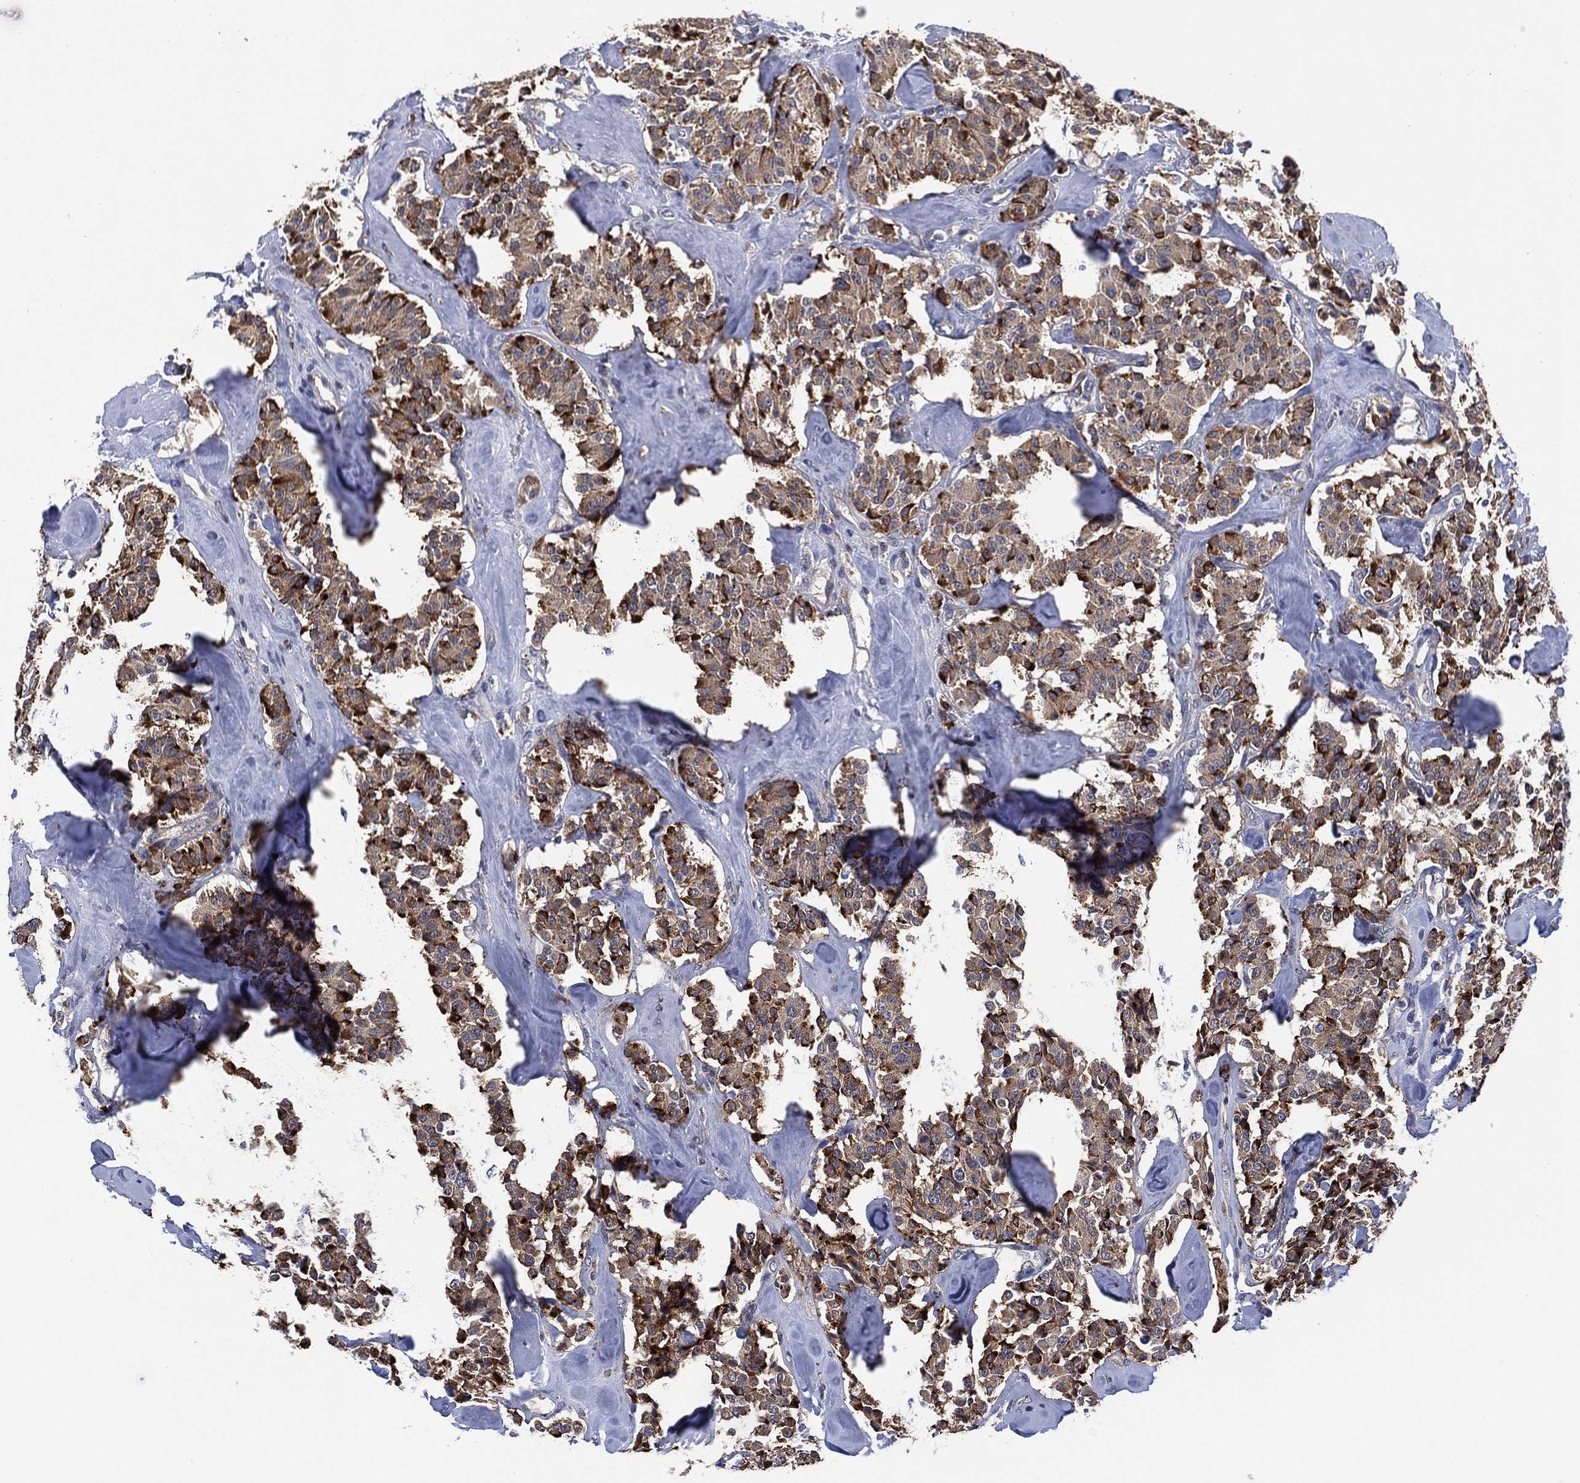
{"staining": {"intensity": "moderate", "quantity": "25%-75%", "location": "cytoplasmic/membranous"}, "tissue": "carcinoid", "cell_type": "Tumor cells", "image_type": "cancer", "snomed": [{"axis": "morphology", "description": "Carcinoid, malignant, NOS"}, {"axis": "topography", "description": "Pancreas"}], "caption": "Protein staining by IHC displays moderate cytoplasmic/membranous positivity in approximately 25%-75% of tumor cells in carcinoid.", "gene": "SELENOO", "patient": {"sex": "male", "age": 41}}